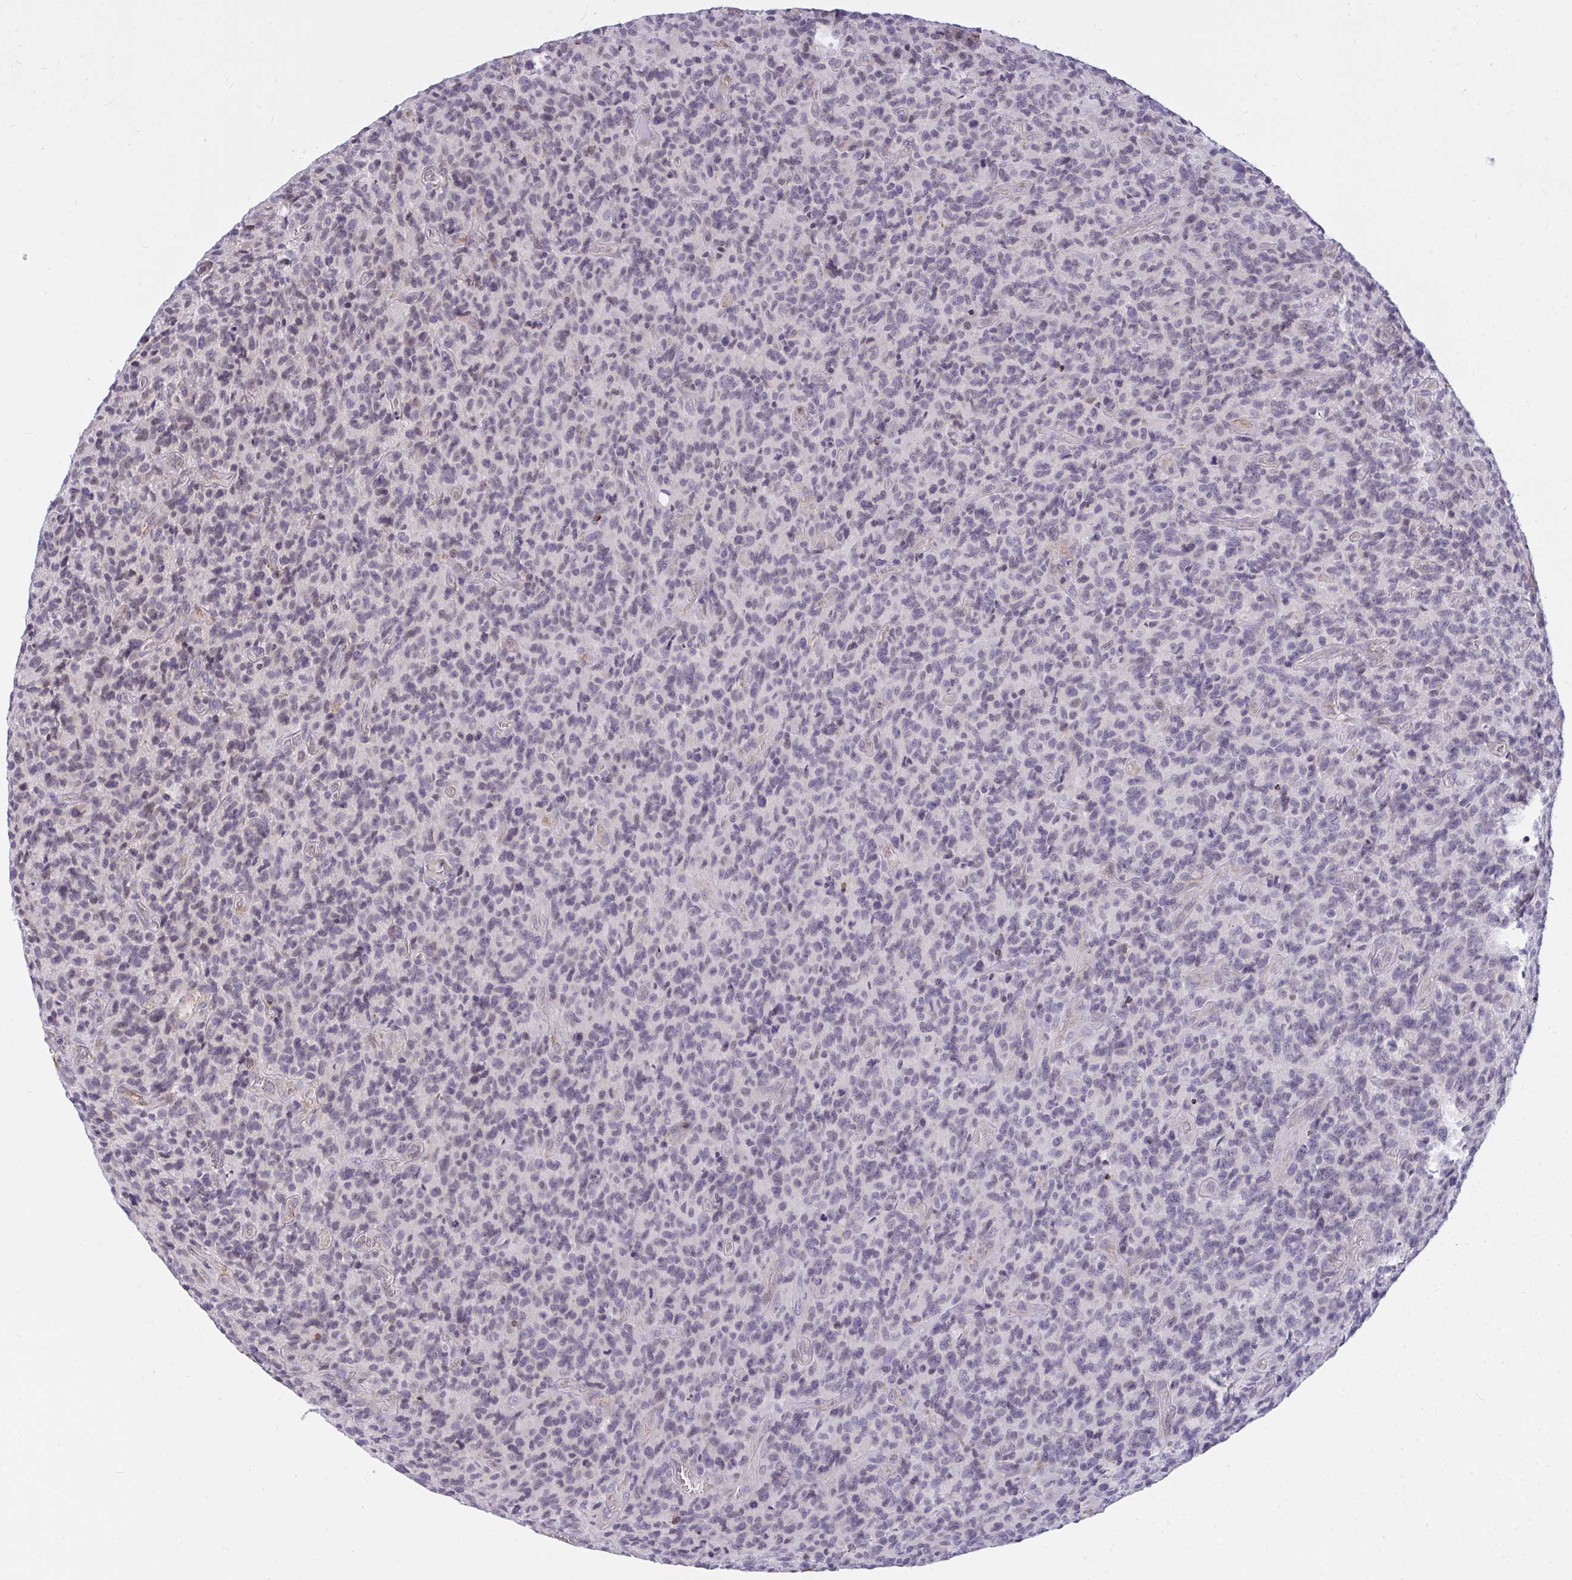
{"staining": {"intensity": "negative", "quantity": "none", "location": "none"}, "tissue": "glioma", "cell_type": "Tumor cells", "image_type": "cancer", "snomed": [{"axis": "morphology", "description": "Glioma, malignant, High grade"}, {"axis": "topography", "description": "Brain"}], "caption": "The histopathology image shows no staining of tumor cells in glioma. The staining was performed using DAB to visualize the protein expression in brown, while the nuclei were stained in blue with hematoxylin (Magnification: 20x).", "gene": "SEMA6B", "patient": {"sex": "male", "age": 76}}